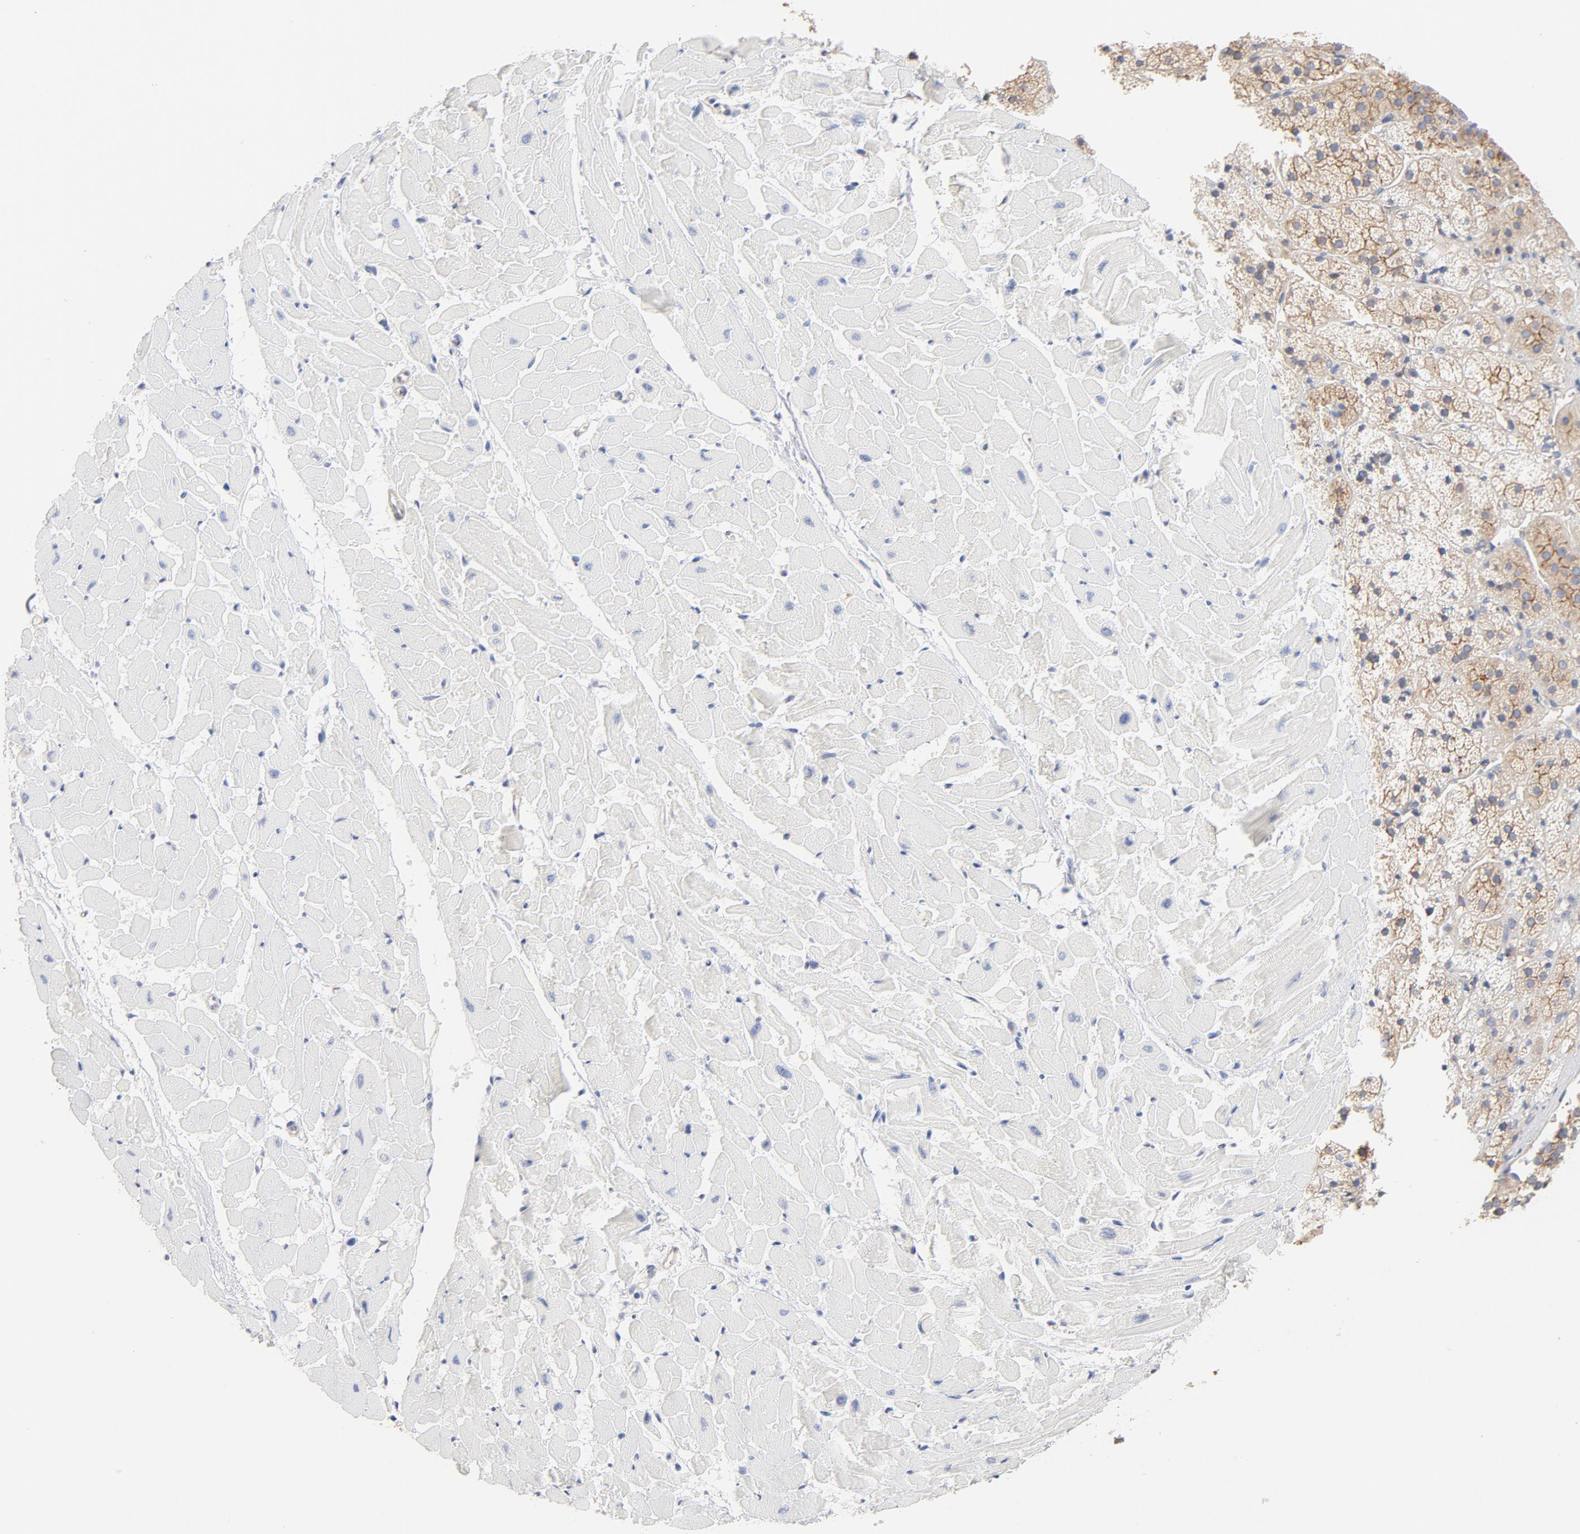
{"staining": {"intensity": "negative", "quantity": "none", "location": "none"}, "tissue": "heart muscle", "cell_type": "Cardiomyocytes", "image_type": "normal", "snomed": [{"axis": "morphology", "description": "Normal tissue, NOS"}, {"axis": "topography", "description": "Heart"}], "caption": "Photomicrograph shows no significant protein positivity in cardiomyocytes of unremarkable heart muscle.", "gene": "STRN3", "patient": {"sex": "female", "age": 19}}